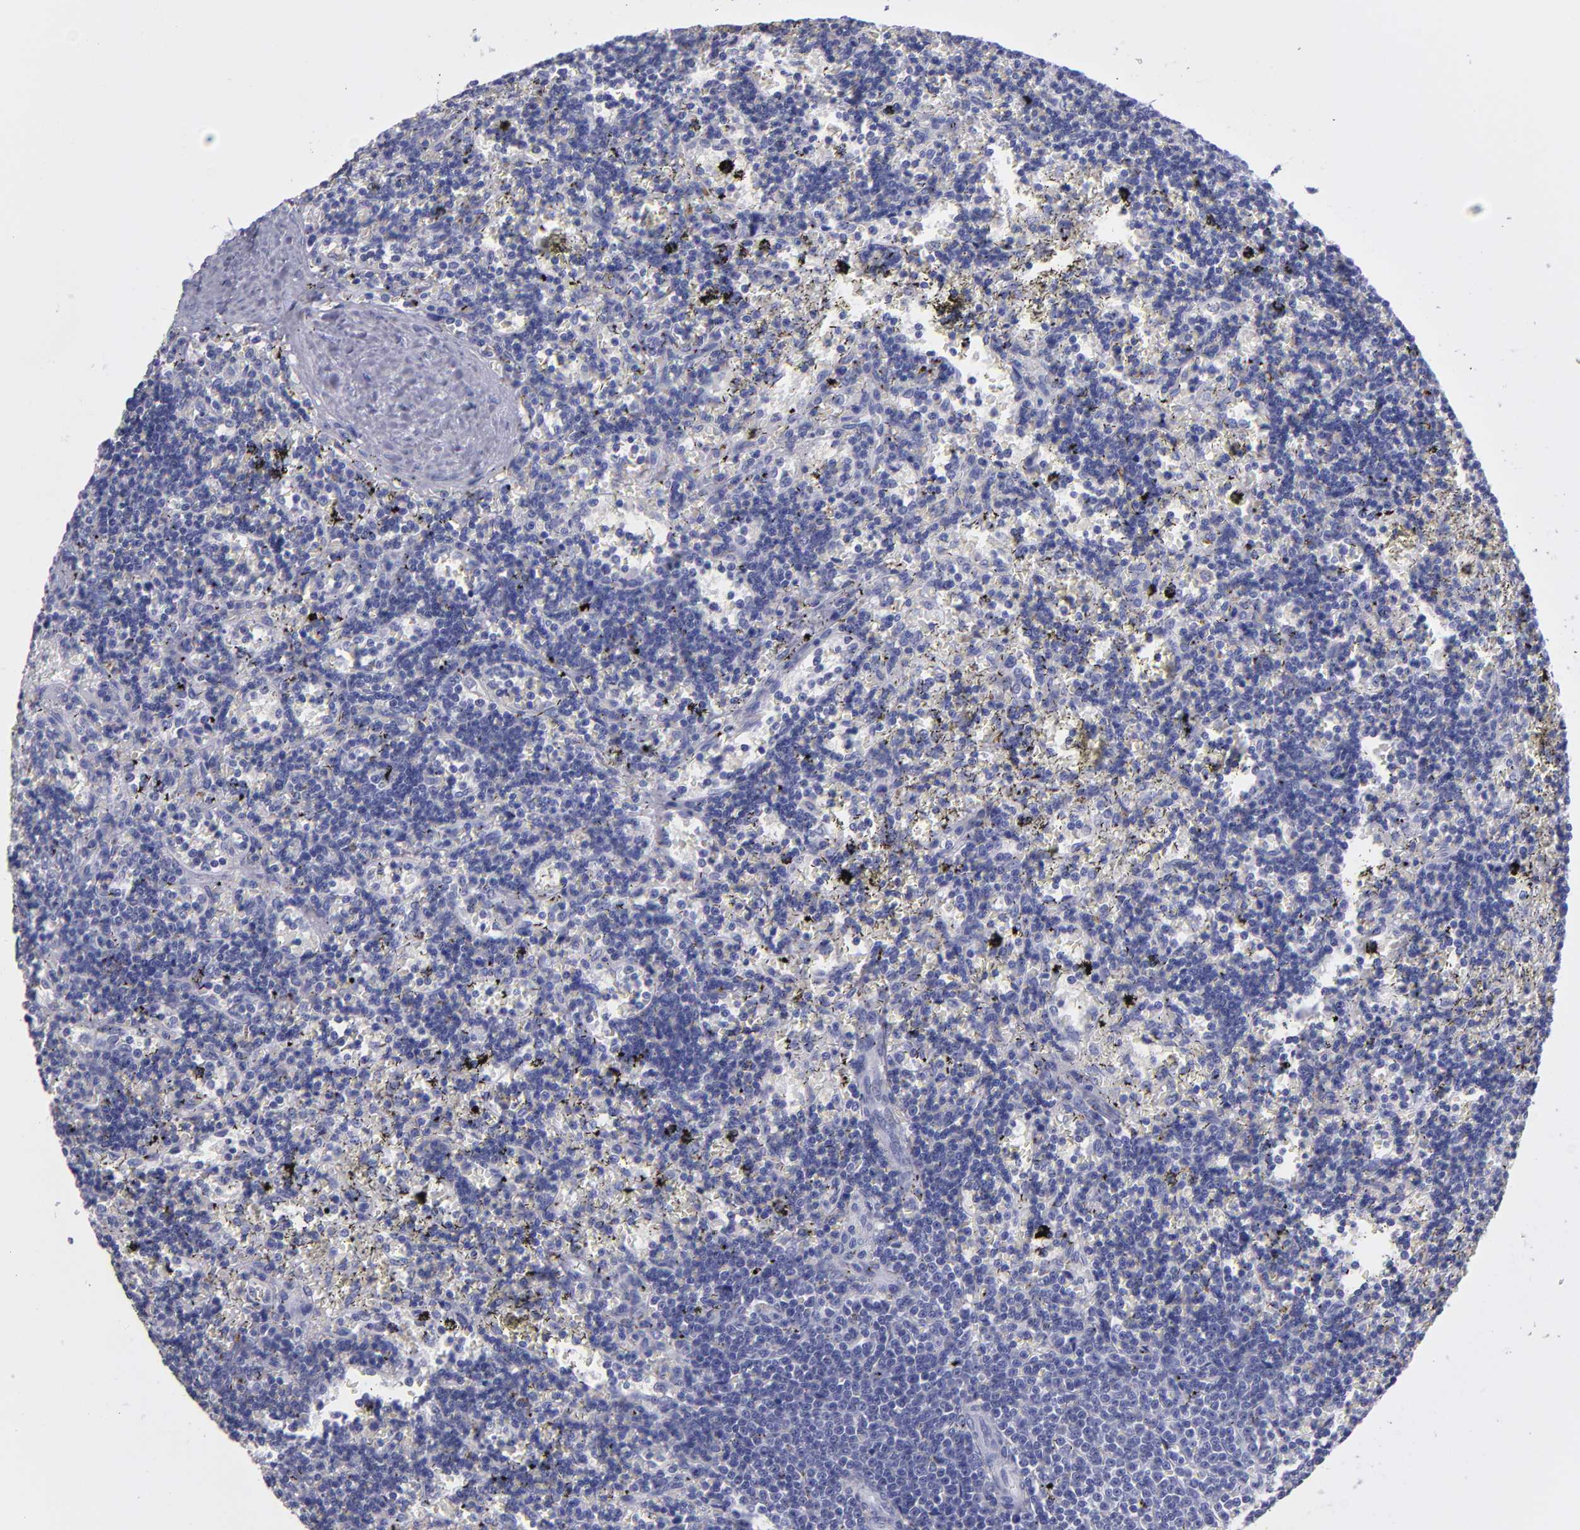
{"staining": {"intensity": "negative", "quantity": "none", "location": "none"}, "tissue": "lymphoma", "cell_type": "Tumor cells", "image_type": "cancer", "snomed": [{"axis": "morphology", "description": "Malignant lymphoma, non-Hodgkin's type, Low grade"}, {"axis": "topography", "description": "Spleen"}], "caption": "Immunohistochemistry (IHC) of human malignant lymphoma, non-Hodgkin's type (low-grade) reveals no expression in tumor cells.", "gene": "MB", "patient": {"sex": "male", "age": 60}}